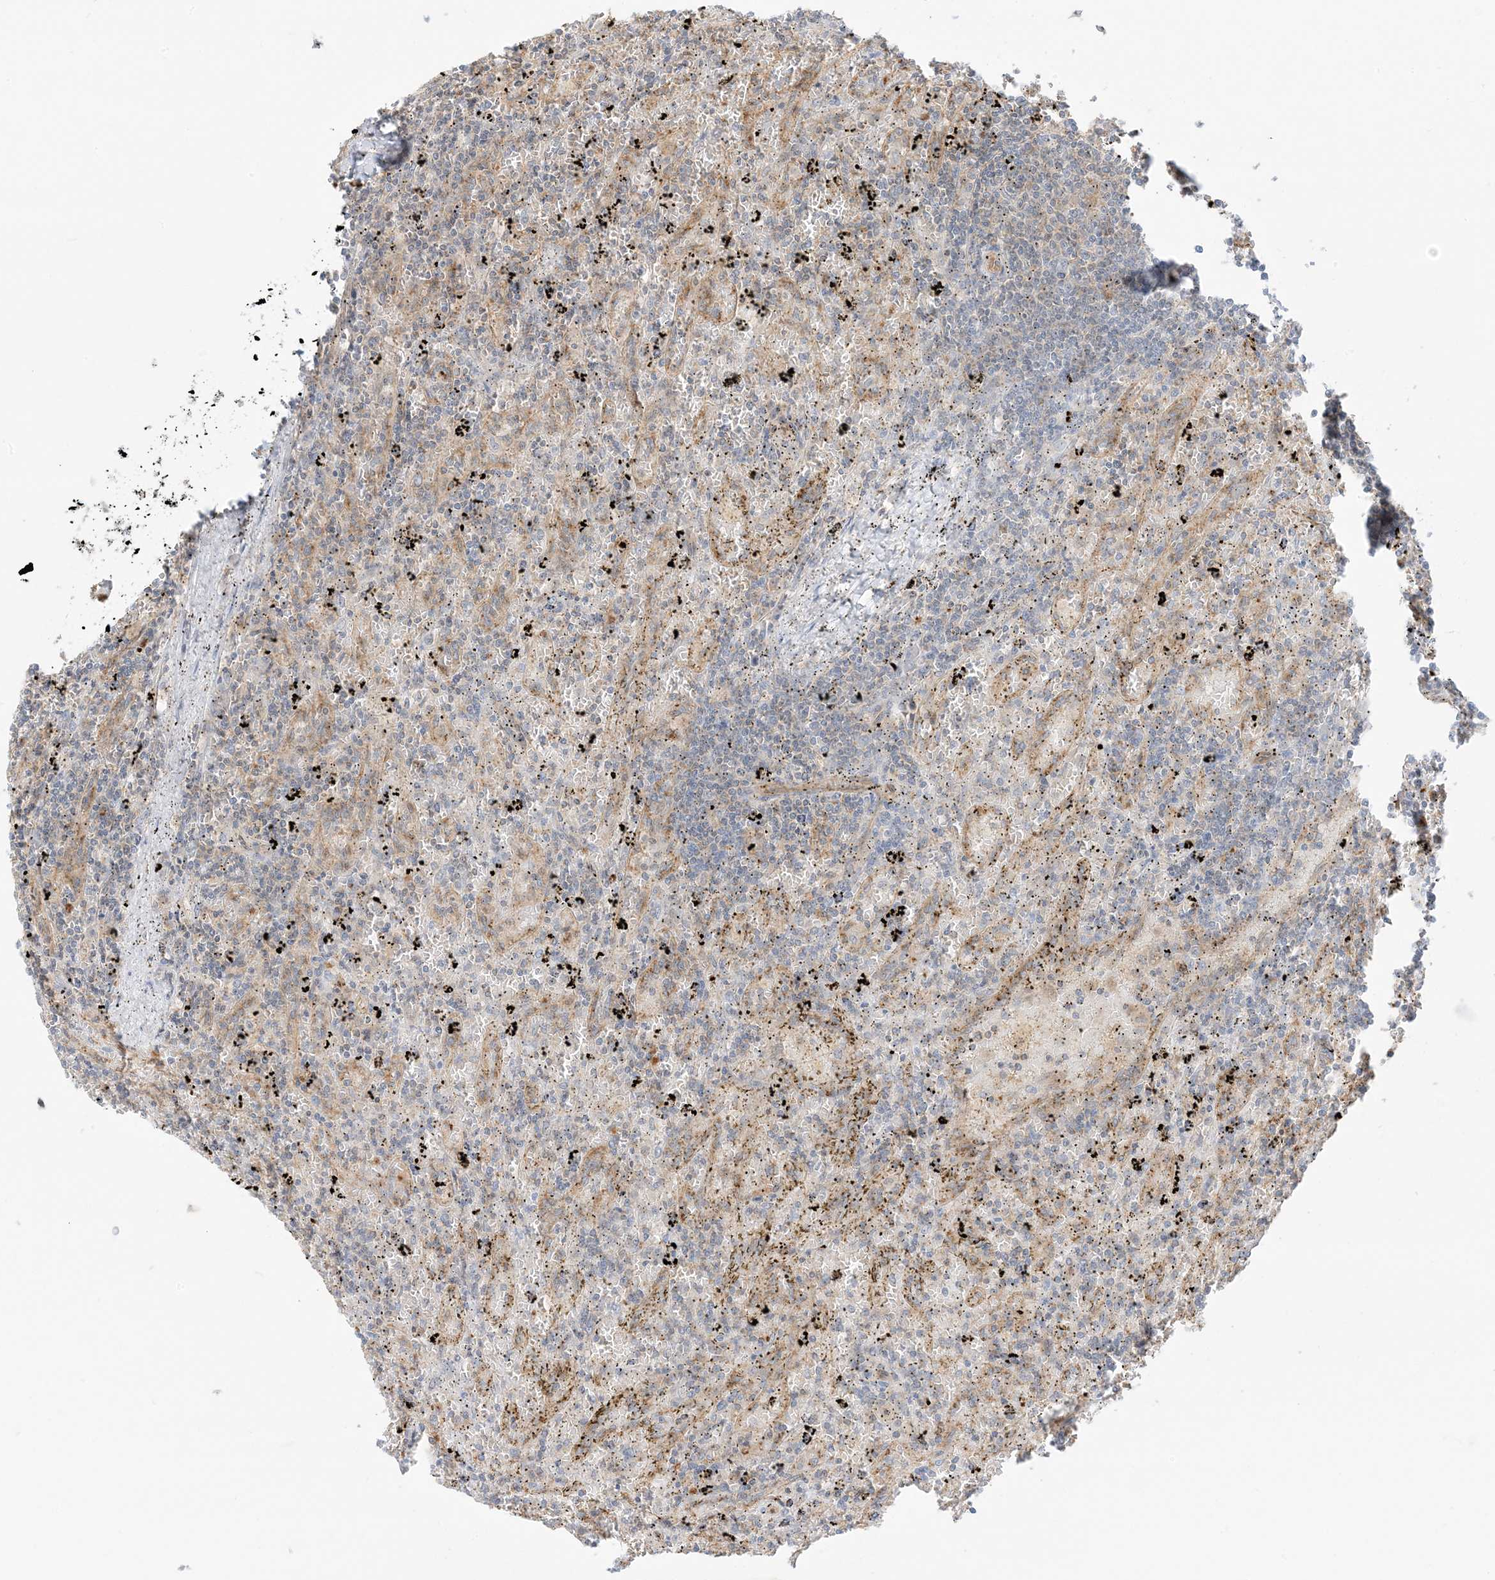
{"staining": {"intensity": "negative", "quantity": "none", "location": "none"}, "tissue": "lymphoma", "cell_type": "Tumor cells", "image_type": "cancer", "snomed": [{"axis": "morphology", "description": "Malignant lymphoma, non-Hodgkin's type, Low grade"}, {"axis": "topography", "description": "Spleen"}], "caption": "This image is of low-grade malignant lymphoma, non-Hodgkin's type stained with IHC to label a protein in brown with the nuclei are counter-stained blue. There is no expression in tumor cells.", "gene": "UBAP2L", "patient": {"sex": "male", "age": 76}}